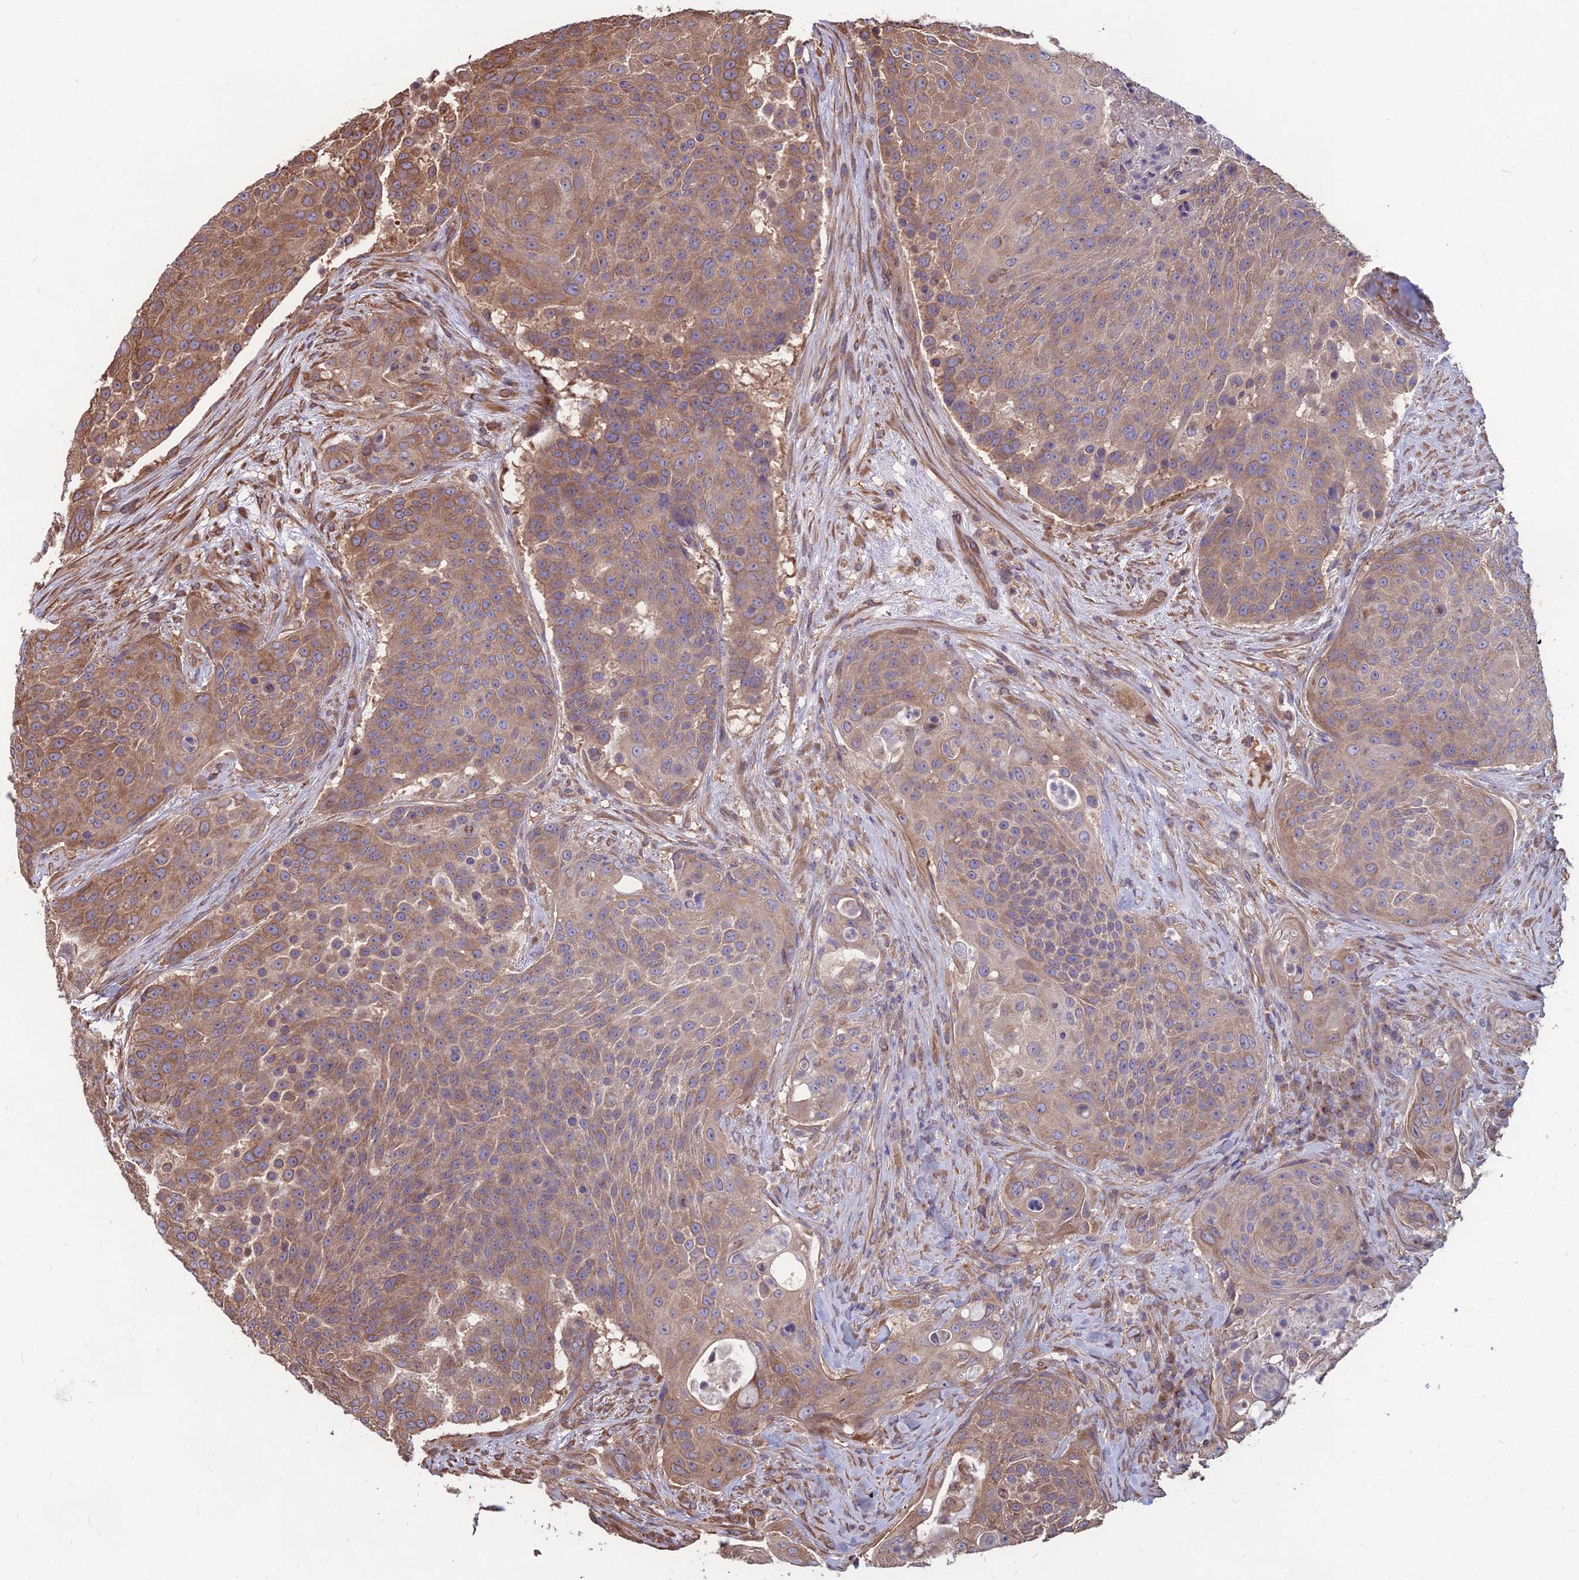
{"staining": {"intensity": "moderate", "quantity": "25%-75%", "location": "cytoplasmic/membranous"}, "tissue": "urothelial cancer", "cell_type": "Tumor cells", "image_type": "cancer", "snomed": [{"axis": "morphology", "description": "Urothelial carcinoma, High grade"}, {"axis": "topography", "description": "Urinary bladder"}], "caption": "Protein staining shows moderate cytoplasmic/membranous positivity in approximately 25%-75% of tumor cells in urothelial carcinoma (high-grade). (IHC, brightfield microscopy, high magnification).", "gene": "LSM6", "patient": {"sex": "female", "age": 63}}